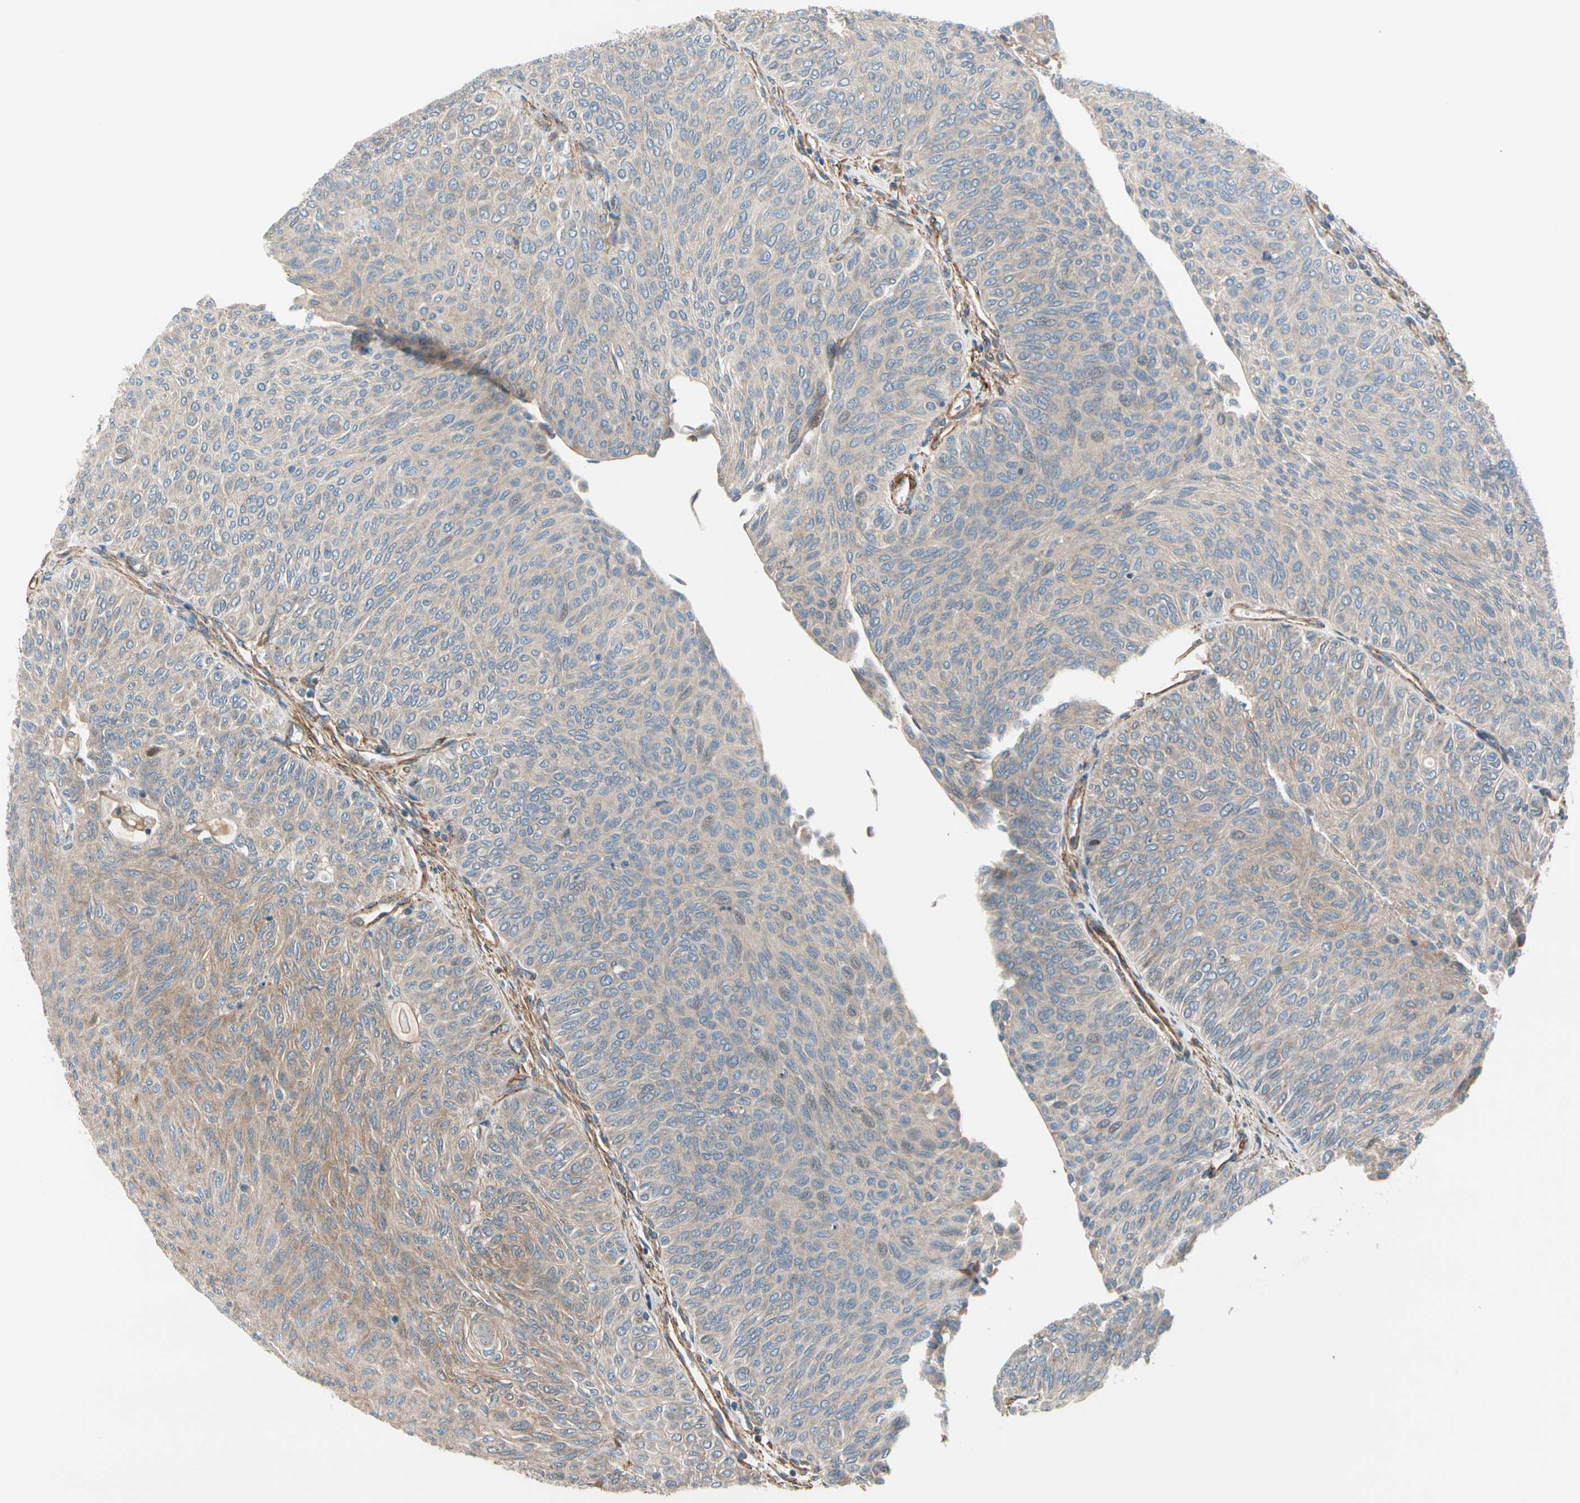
{"staining": {"intensity": "weak", "quantity": ">75%", "location": "cytoplasmic/membranous"}, "tissue": "urothelial cancer", "cell_type": "Tumor cells", "image_type": "cancer", "snomed": [{"axis": "morphology", "description": "Urothelial carcinoma, Low grade"}, {"axis": "topography", "description": "Urinary bladder"}], "caption": "Weak cytoplasmic/membranous protein expression is identified in about >75% of tumor cells in urothelial cancer.", "gene": "LIMK2", "patient": {"sex": "male", "age": 78}}